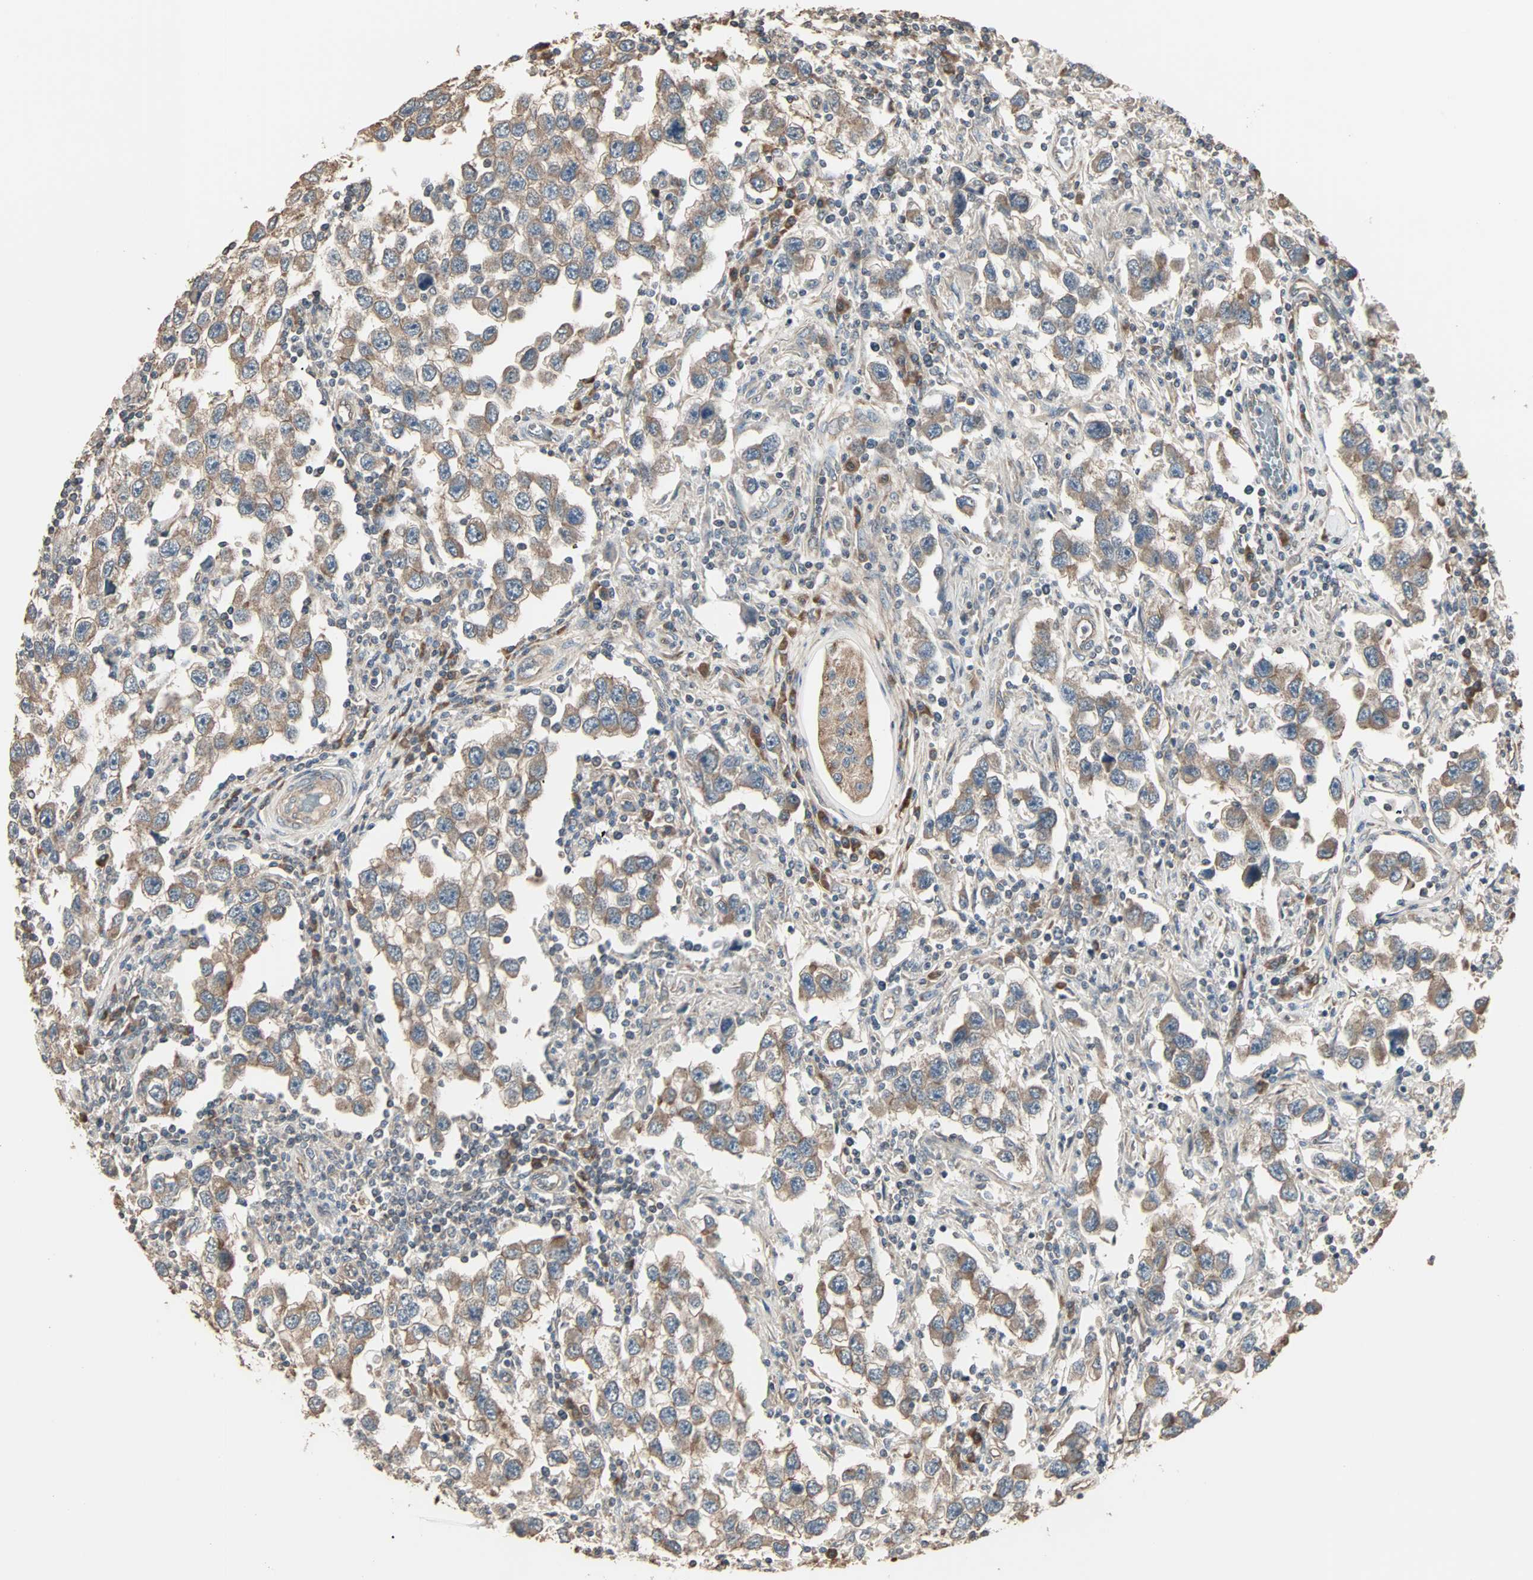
{"staining": {"intensity": "moderate", "quantity": ">75%", "location": "cytoplasmic/membranous"}, "tissue": "testis cancer", "cell_type": "Tumor cells", "image_type": "cancer", "snomed": [{"axis": "morphology", "description": "Carcinoma, Embryonal, NOS"}, {"axis": "topography", "description": "Testis"}], "caption": "Protein expression analysis of human testis embryonal carcinoma reveals moderate cytoplasmic/membranous expression in approximately >75% of tumor cells.", "gene": "GALNT3", "patient": {"sex": "male", "age": 21}}